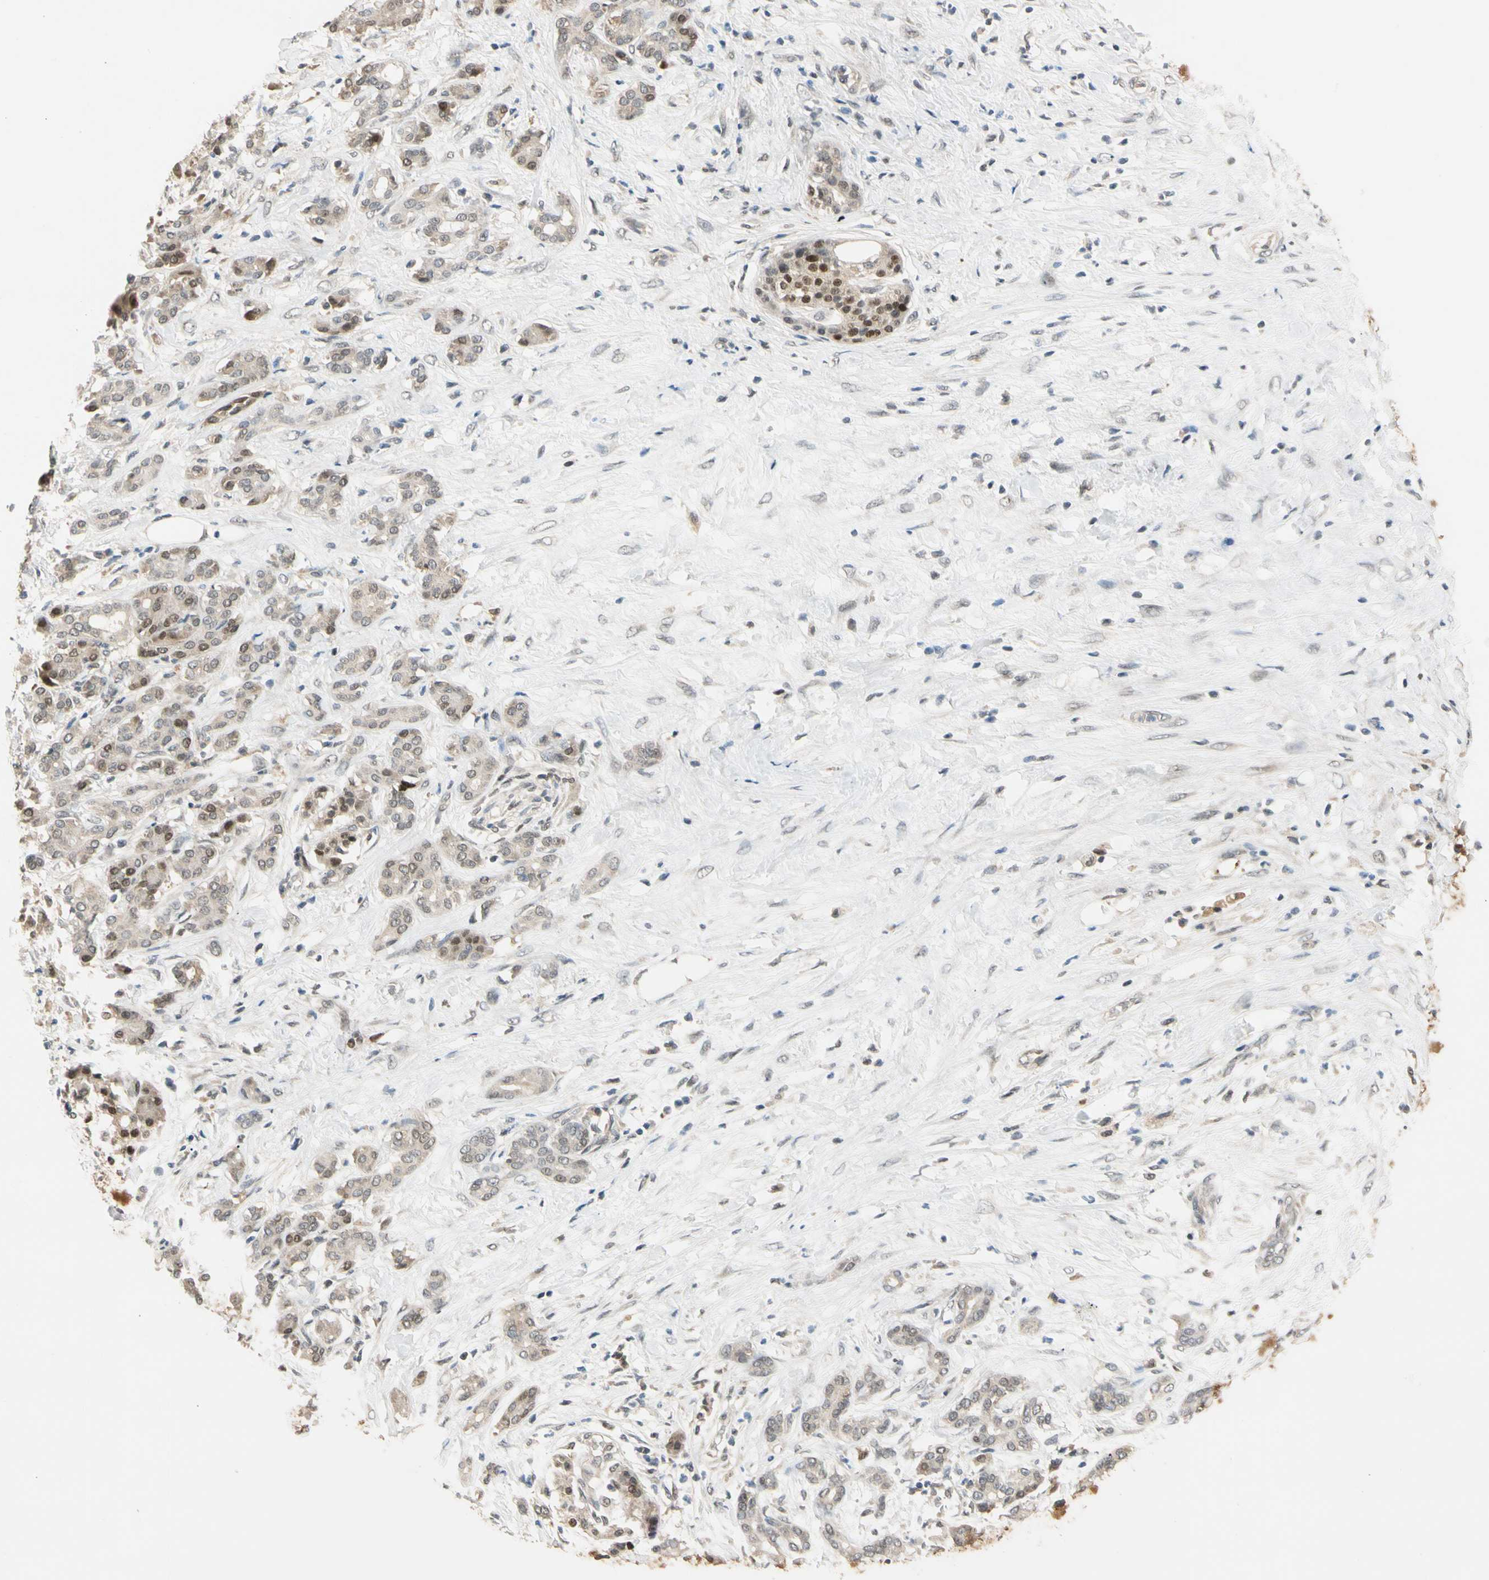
{"staining": {"intensity": "weak", "quantity": ">75%", "location": "cytoplasmic/membranous,nuclear"}, "tissue": "pancreatic cancer", "cell_type": "Tumor cells", "image_type": "cancer", "snomed": [{"axis": "morphology", "description": "Adenocarcinoma, NOS"}, {"axis": "topography", "description": "Pancreas"}], "caption": "Brown immunohistochemical staining in human pancreatic cancer reveals weak cytoplasmic/membranous and nuclear expression in about >75% of tumor cells.", "gene": "RIOX2", "patient": {"sex": "male", "age": 41}}